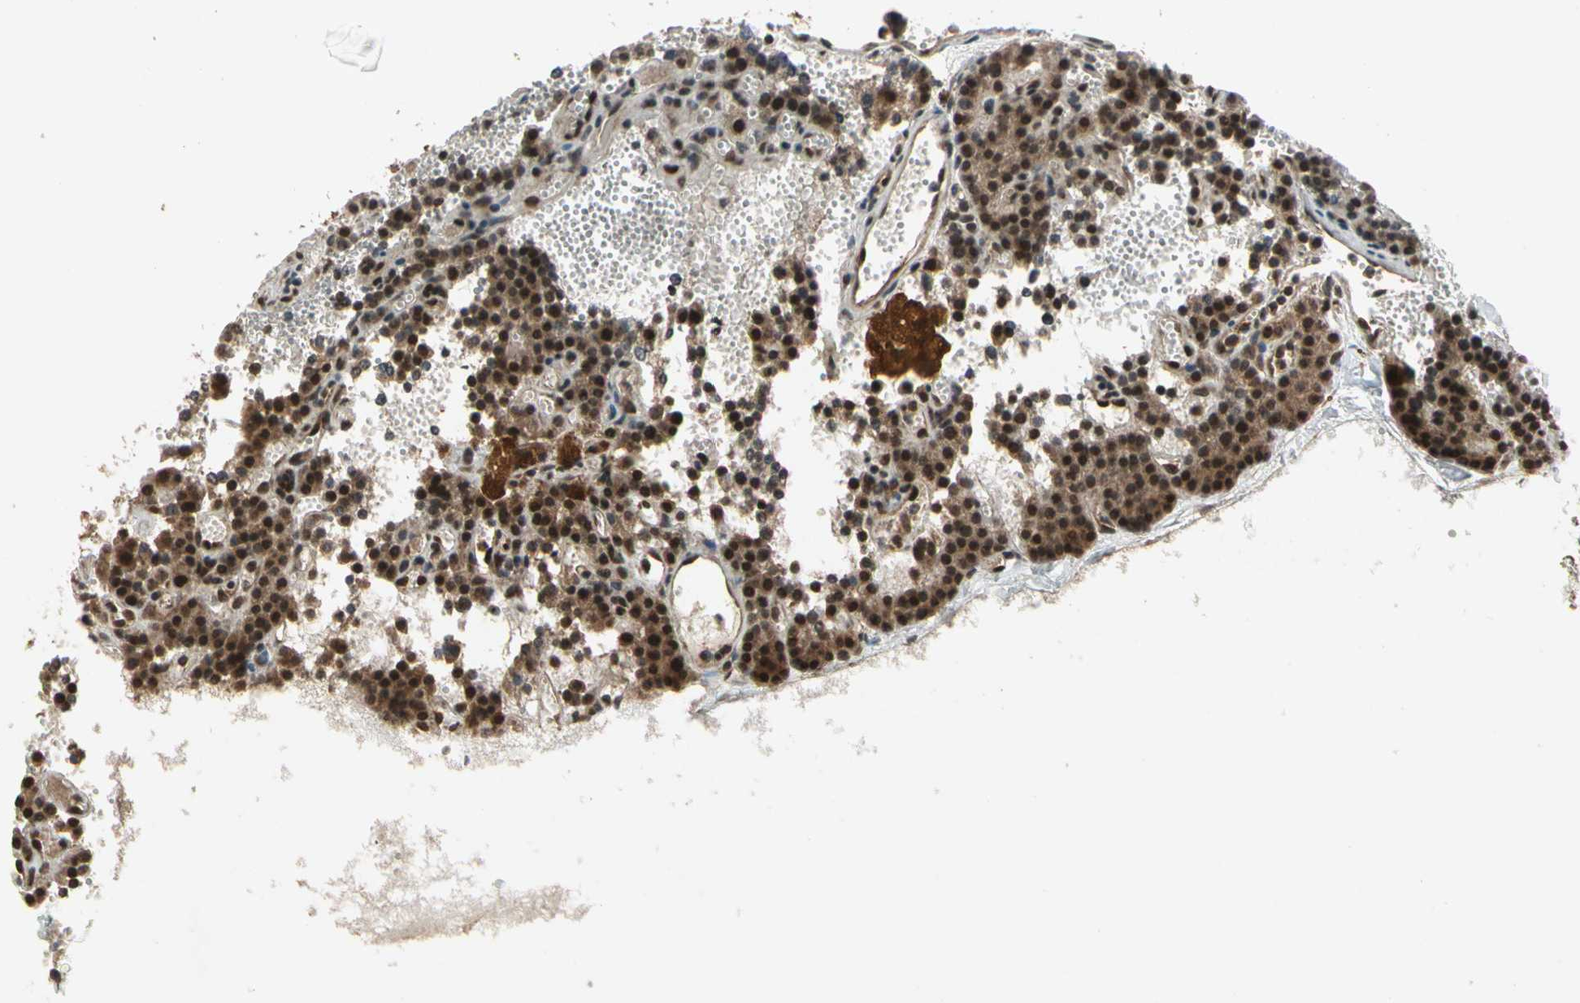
{"staining": {"intensity": "strong", "quantity": ">75%", "location": "nuclear"}, "tissue": "parathyroid gland", "cell_type": "Glandular cells", "image_type": "normal", "snomed": [{"axis": "morphology", "description": "Normal tissue, NOS"}, {"axis": "topography", "description": "Parathyroid gland"}], "caption": "A high-resolution histopathology image shows immunohistochemistry staining of benign parathyroid gland, which displays strong nuclear positivity in about >75% of glandular cells.", "gene": "GLUL", "patient": {"sex": "male", "age": 25}}